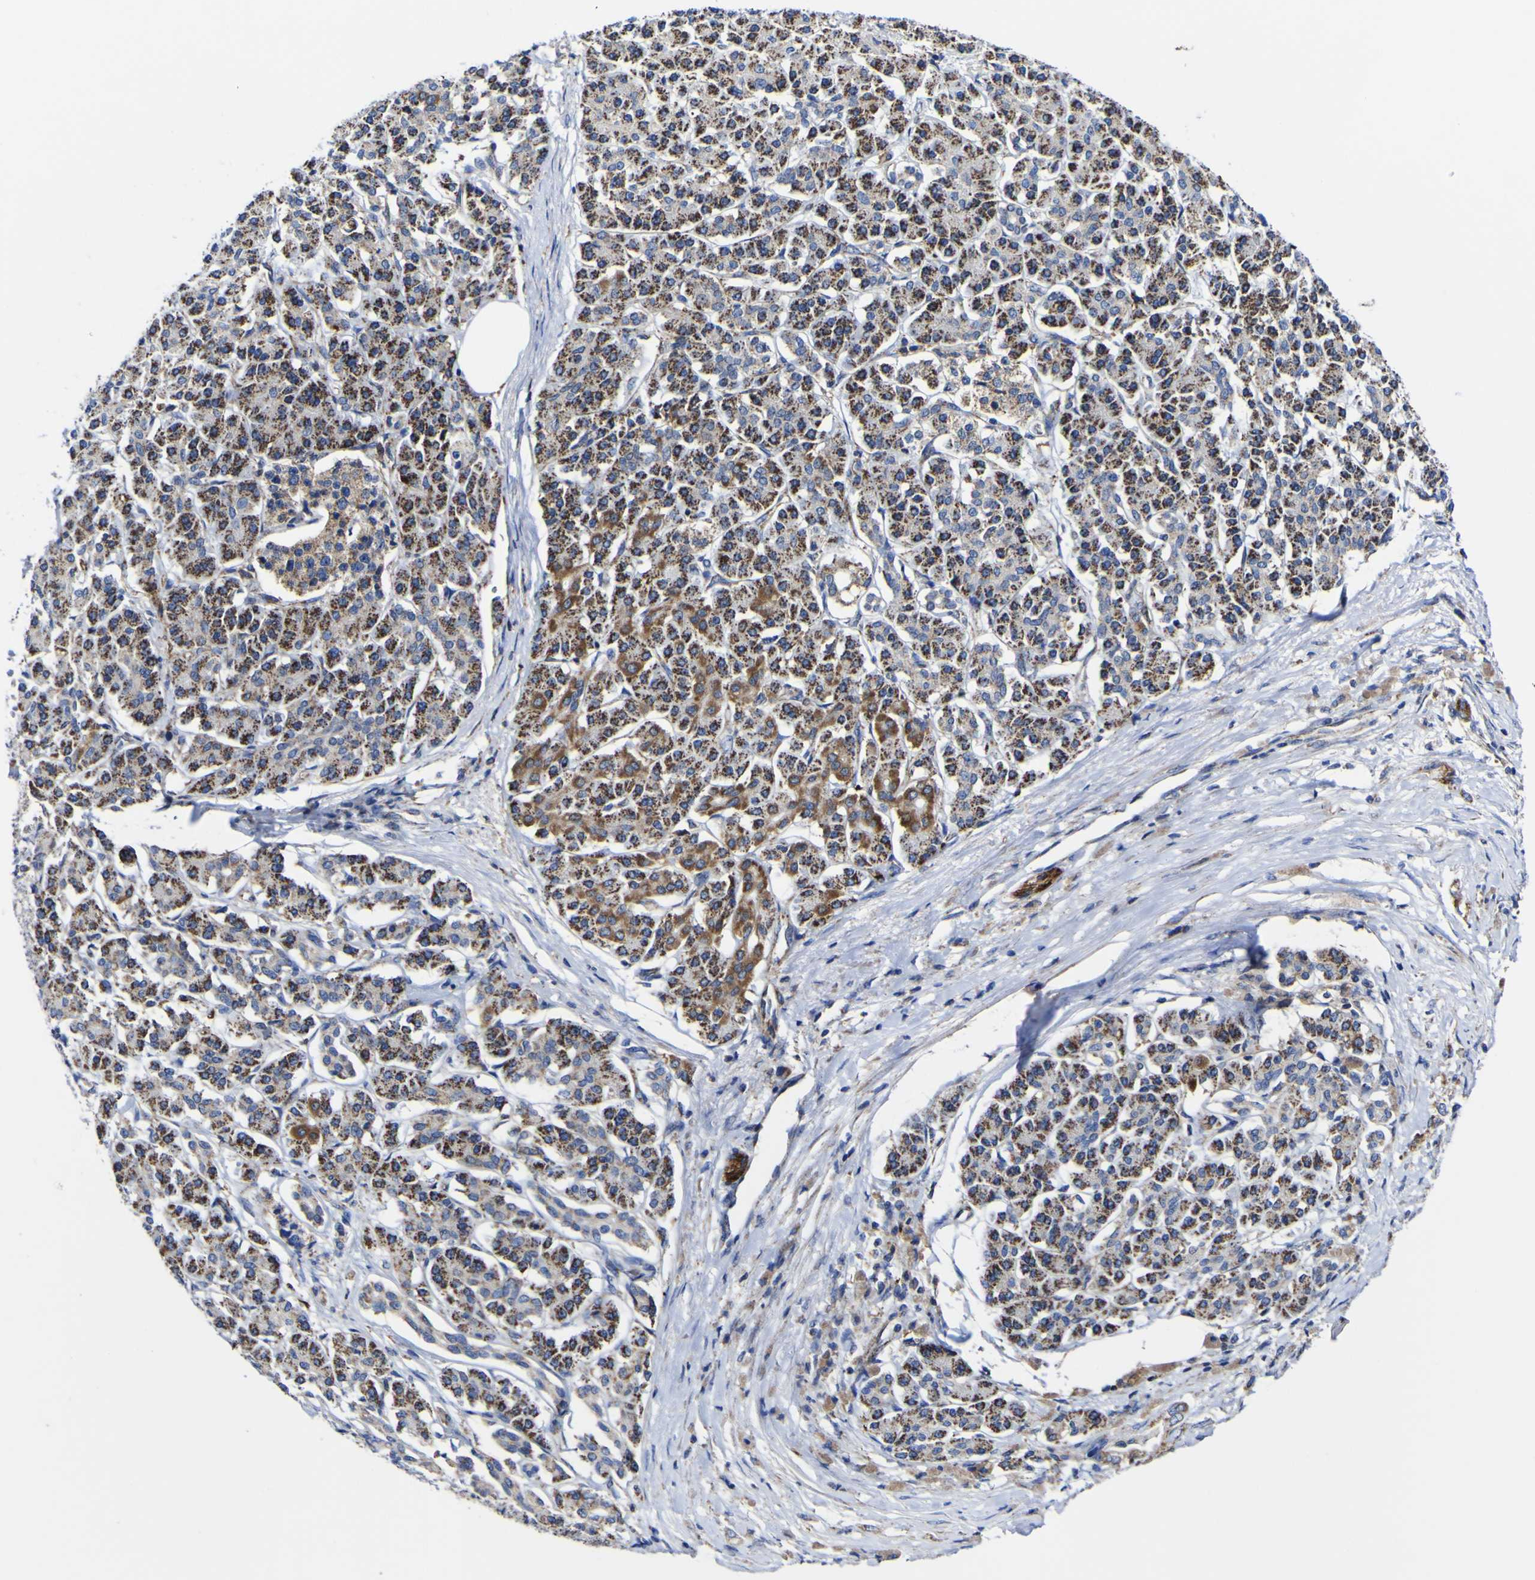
{"staining": {"intensity": "strong", "quantity": "25%-75%", "location": "cytoplasmic/membranous"}, "tissue": "pancreatic cancer", "cell_type": "Tumor cells", "image_type": "cancer", "snomed": [{"axis": "morphology", "description": "Normal tissue, NOS"}, {"axis": "topography", "description": "Pancreas"}], "caption": "An IHC photomicrograph of tumor tissue is shown. Protein staining in brown labels strong cytoplasmic/membranous positivity in pancreatic cancer within tumor cells. Nuclei are stained in blue.", "gene": "CCDC90B", "patient": {"sex": "male", "age": 42}}